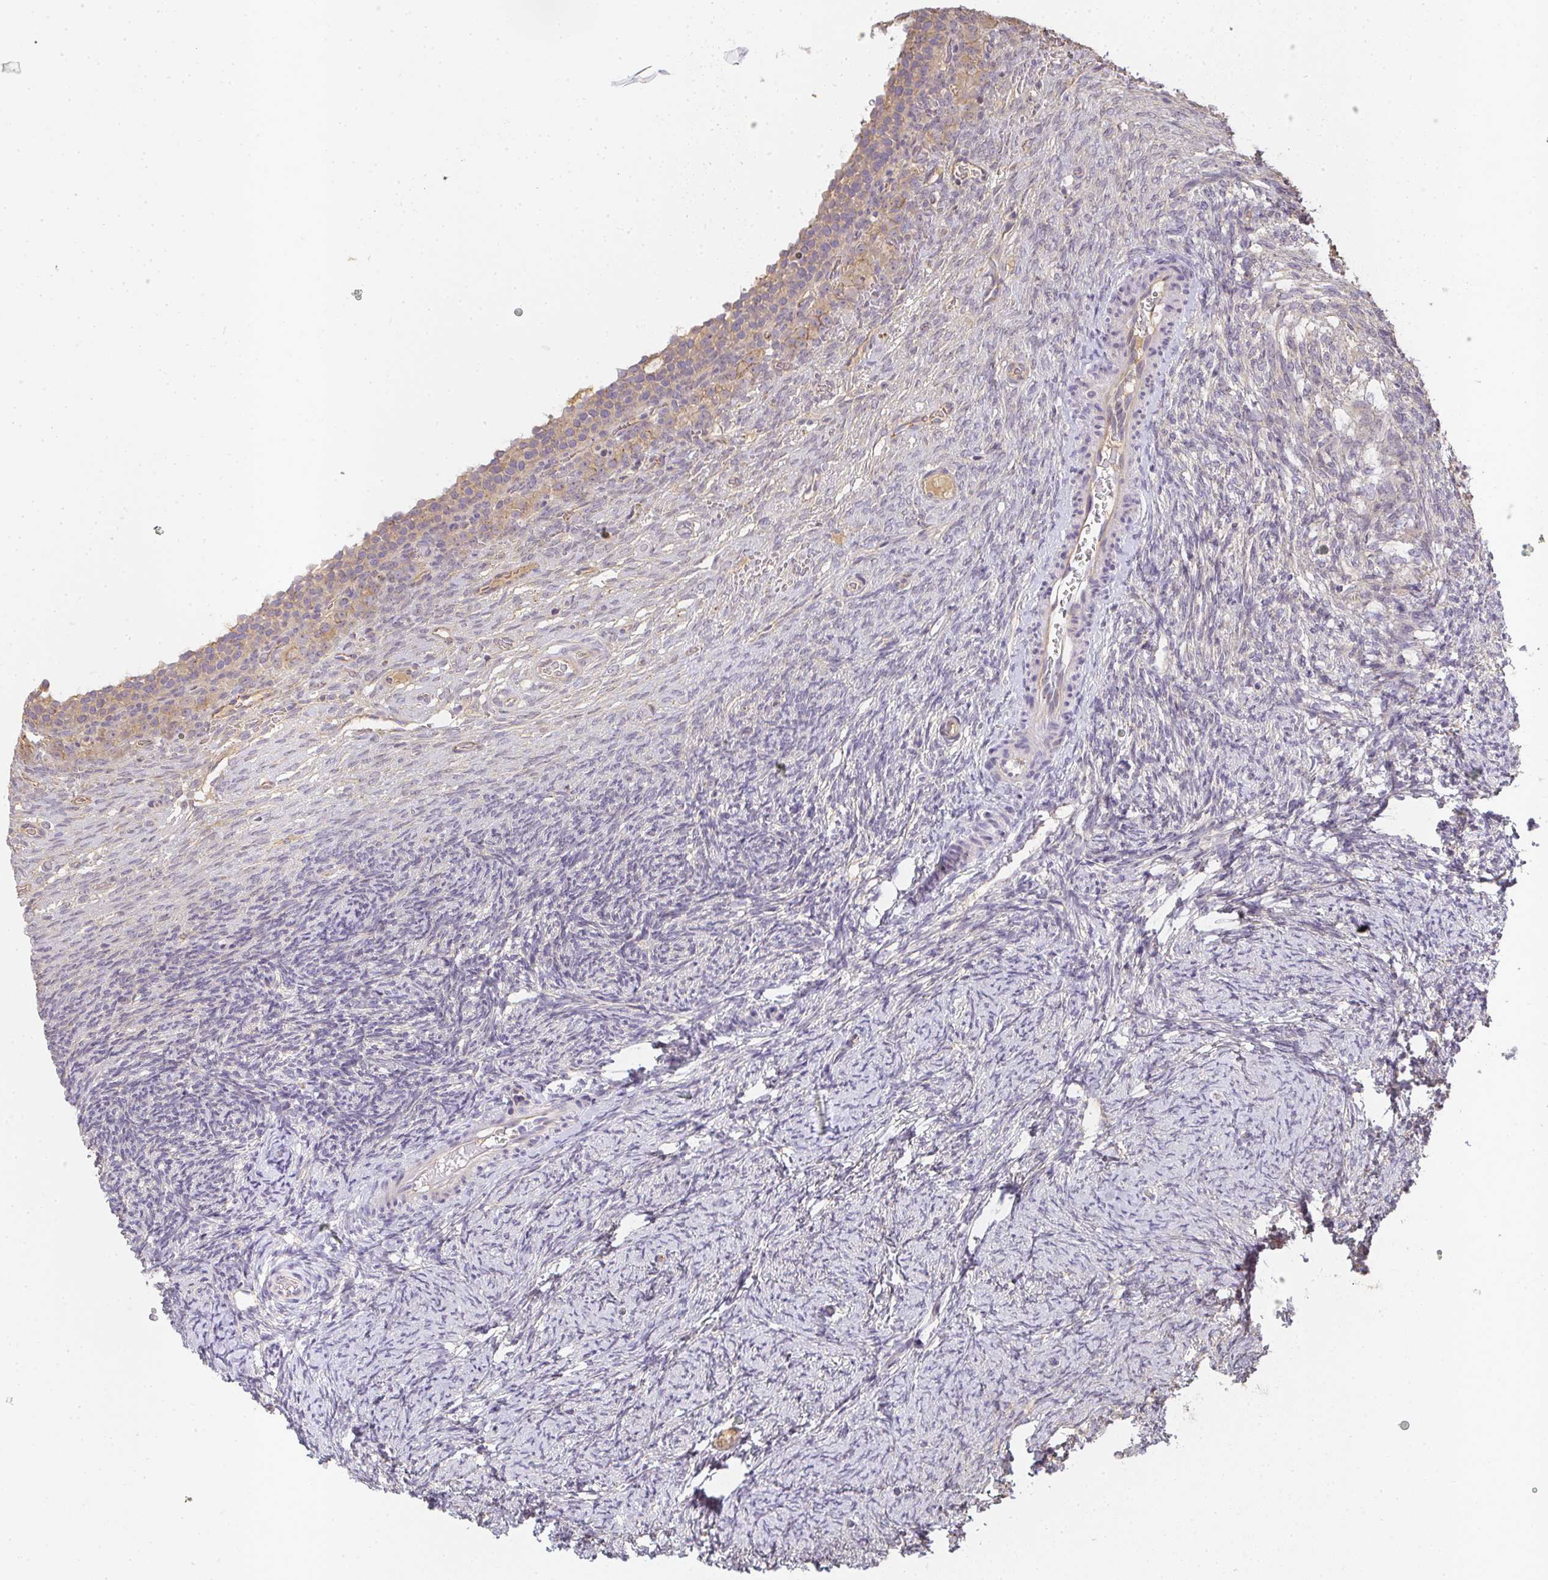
{"staining": {"intensity": "negative", "quantity": "none", "location": "none"}, "tissue": "ovary", "cell_type": "Ovarian stroma cells", "image_type": "normal", "snomed": [{"axis": "morphology", "description": "Normal tissue, NOS"}, {"axis": "topography", "description": "Ovary"}], "caption": "Ovarian stroma cells are negative for protein expression in normal human ovary. (DAB (3,3'-diaminobenzidine) immunohistochemistry (IHC) visualized using brightfield microscopy, high magnification).", "gene": "SLC35B3", "patient": {"sex": "female", "age": 34}}